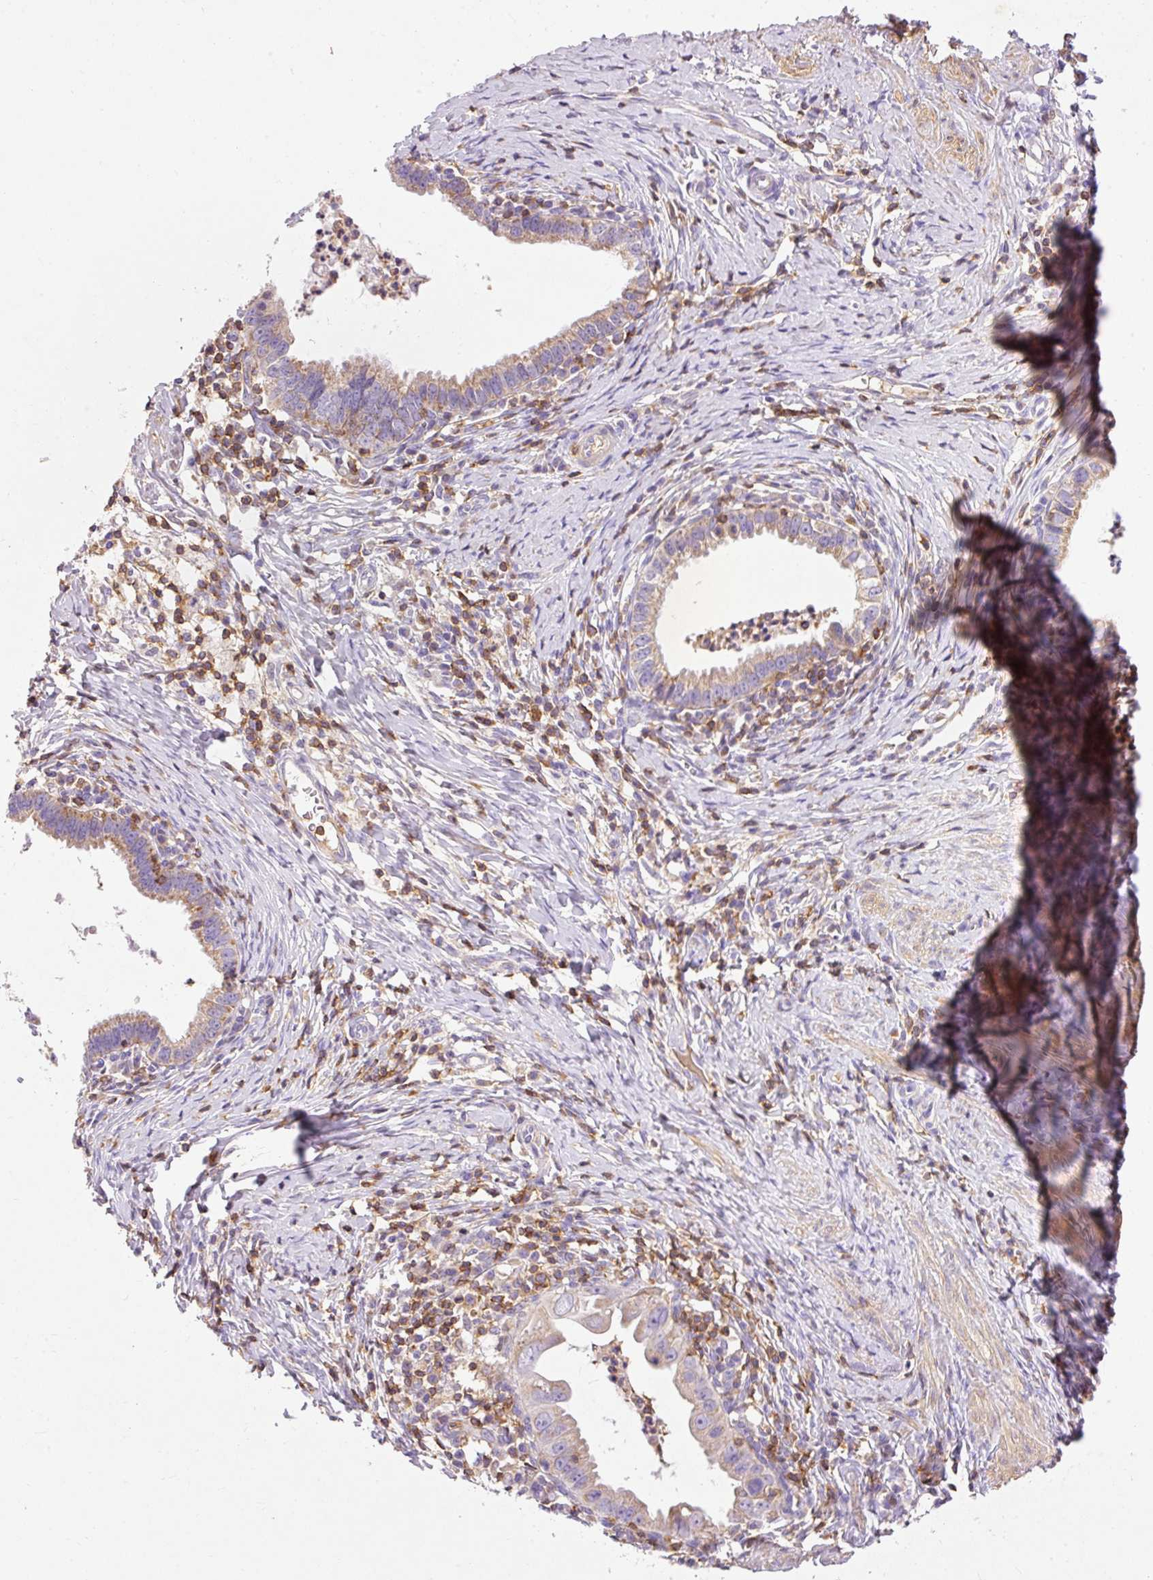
{"staining": {"intensity": "moderate", "quantity": ">75%", "location": "cytoplasmic/membranous"}, "tissue": "cervical cancer", "cell_type": "Tumor cells", "image_type": "cancer", "snomed": [{"axis": "morphology", "description": "Adenocarcinoma, NOS"}, {"axis": "topography", "description": "Cervix"}], "caption": "A brown stain highlights moderate cytoplasmic/membranous expression of a protein in human adenocarcinoma (cervical) tumor cells.", "gene": "IMMT", "patient": {"sex": "female", "age": 36}}